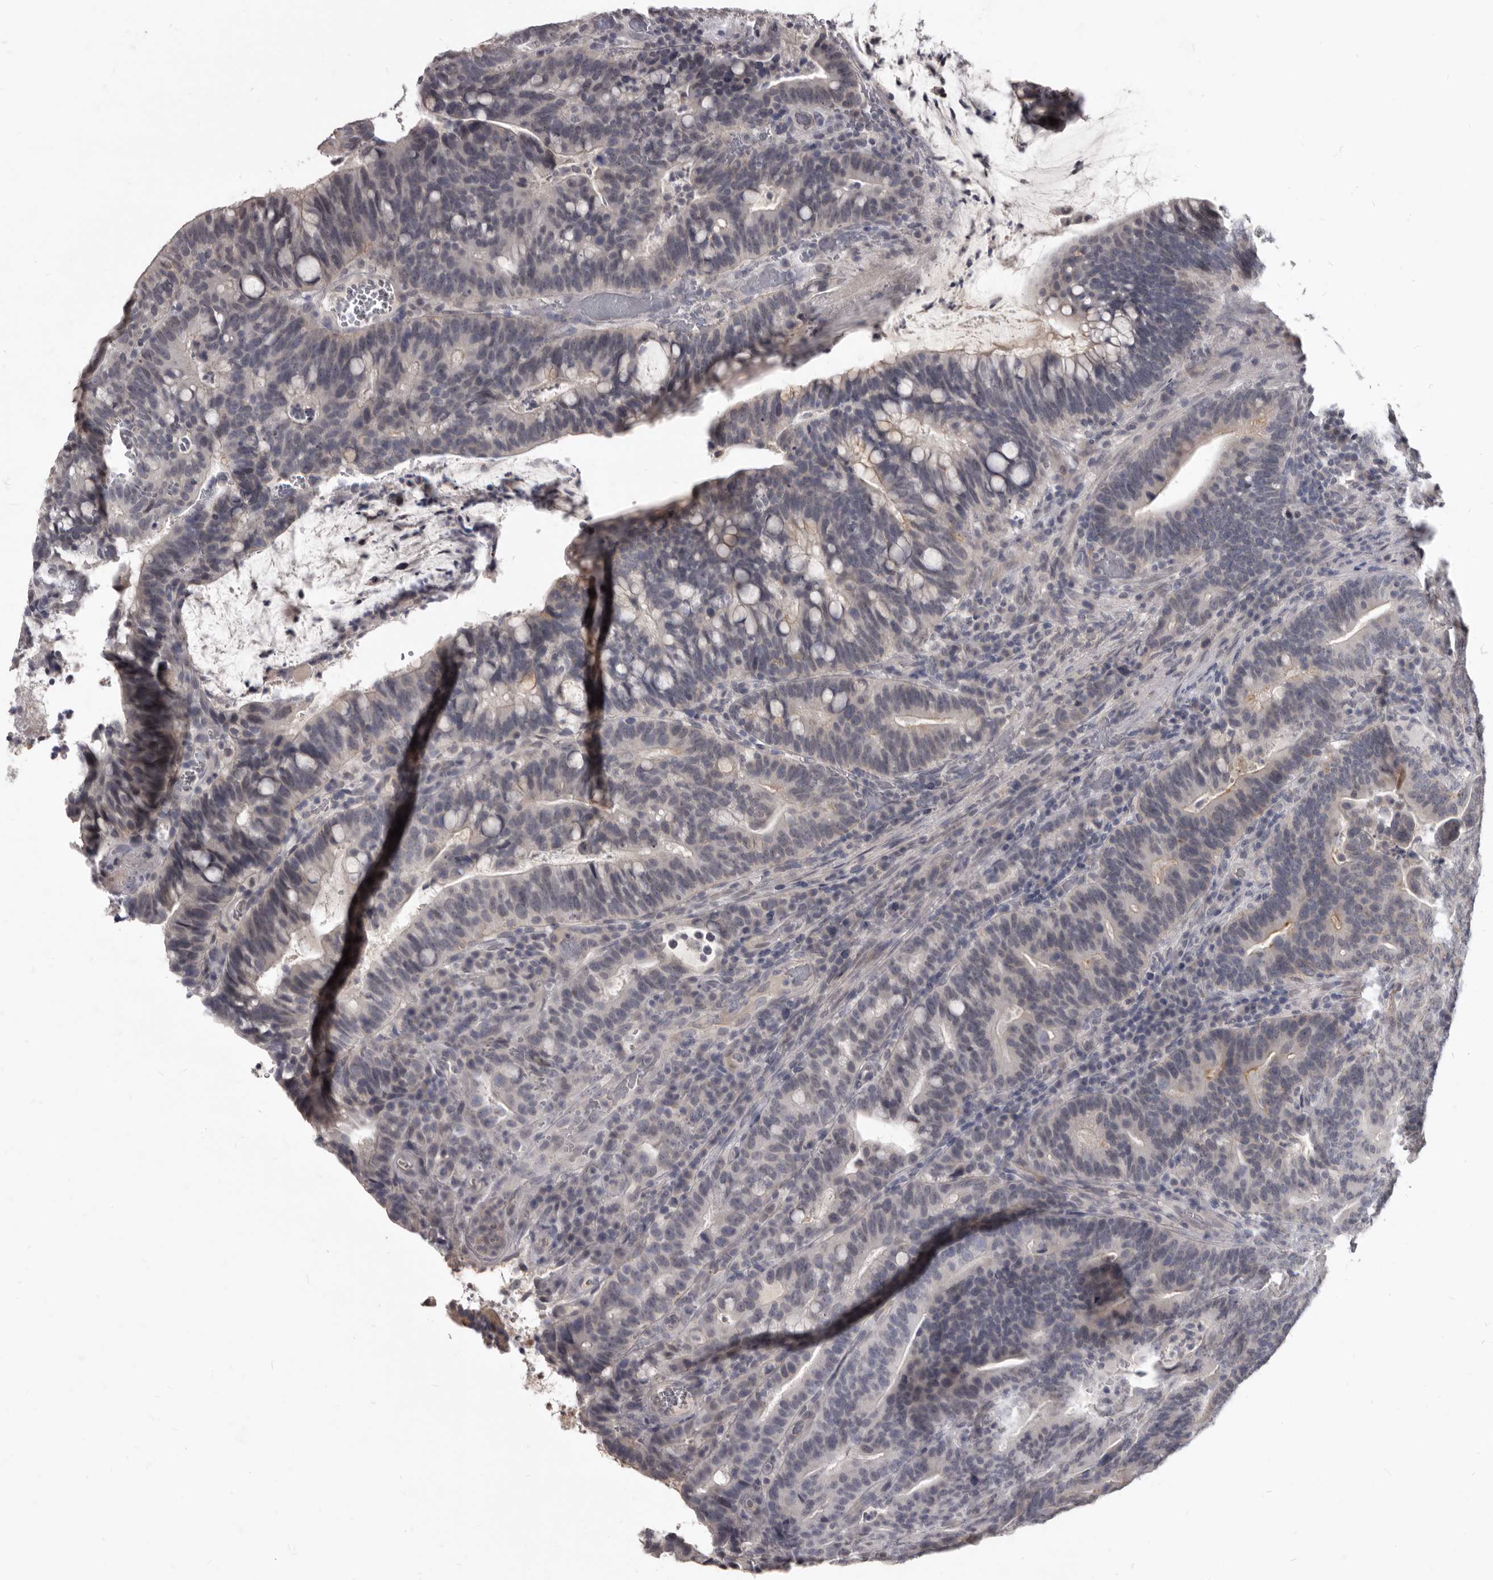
{"staining": {"intensity": "negative", "quantity": "none", "location": "none"}, "tissue": "colorectal cancer", "cell_type": "Tumor cells", "image_type": "cancer", "snomed": [{"axis": "morphology", "description": "Adenocarcinoma, NOS"}, {"axis": "topography", "description": "Colon"}], "caption": "This is an IHC image of human colorectal cancer (adenocarcinoma). There is no positivity in tumor cells.", "gene": "SULT1E1", "patient": {"sex": "female", "age": 66}}